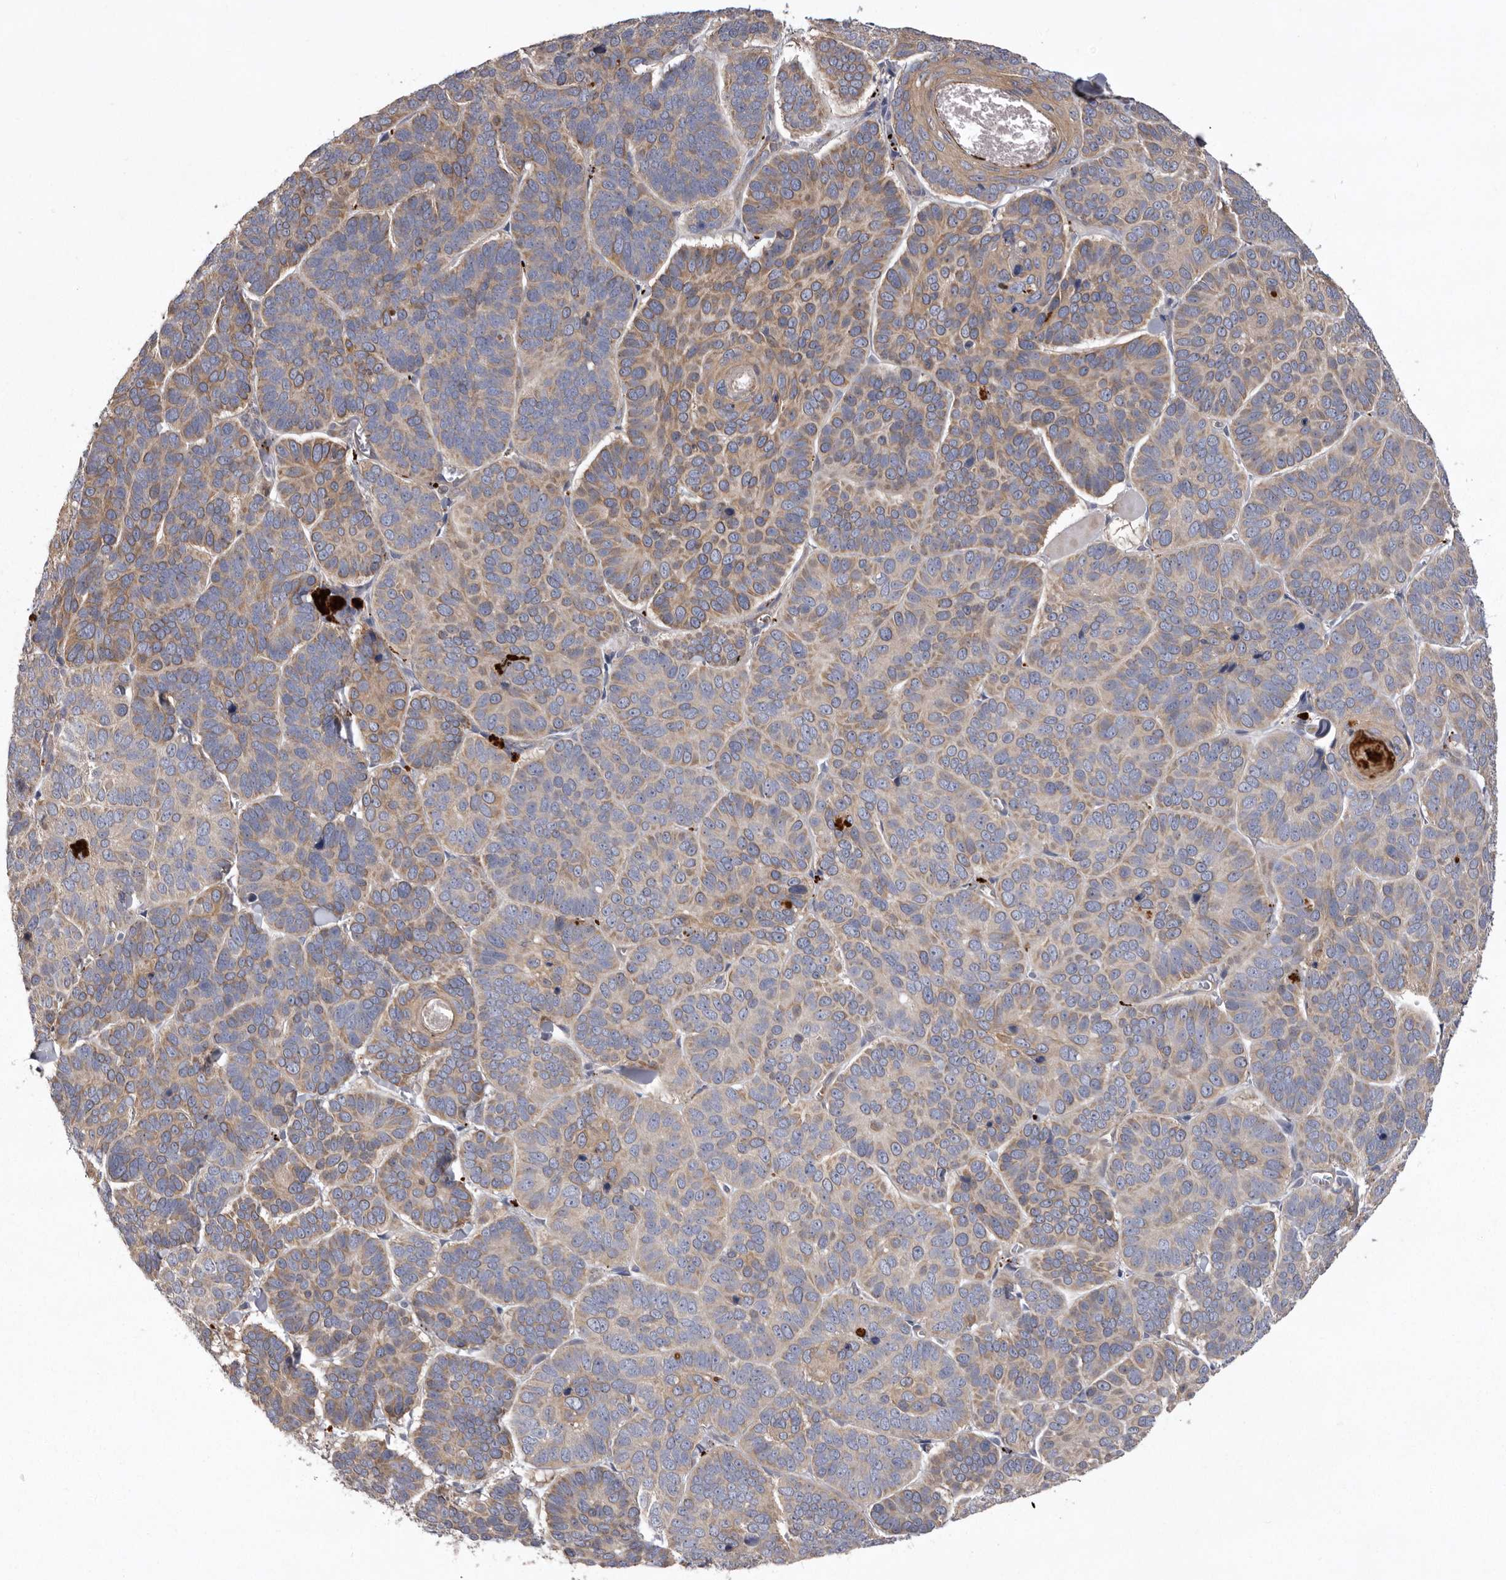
{"staining": {"intensity": "moderate", "quantity": "25%-75%", "location": "cytoplasmic/membranous"}, "tissue": "skin cancer", "cell_type": "Tumor cells", "image_type": "cancer", "snomed": [{"axis": "morphology", "description": "Basal cell carcinoma"}, {"axis": "topography", "description": "Skin"}], "caption": "This image shows skin cancer (basal cell carcinoma) stained with IHC to label a protein in brown. The cytoplasmic/membranous of tumor cells show moderate positivity for the protein. Nuclei are counter-stained blue.", "gene": "WDR47", "patient": {"sex": "male", "age": 62}}